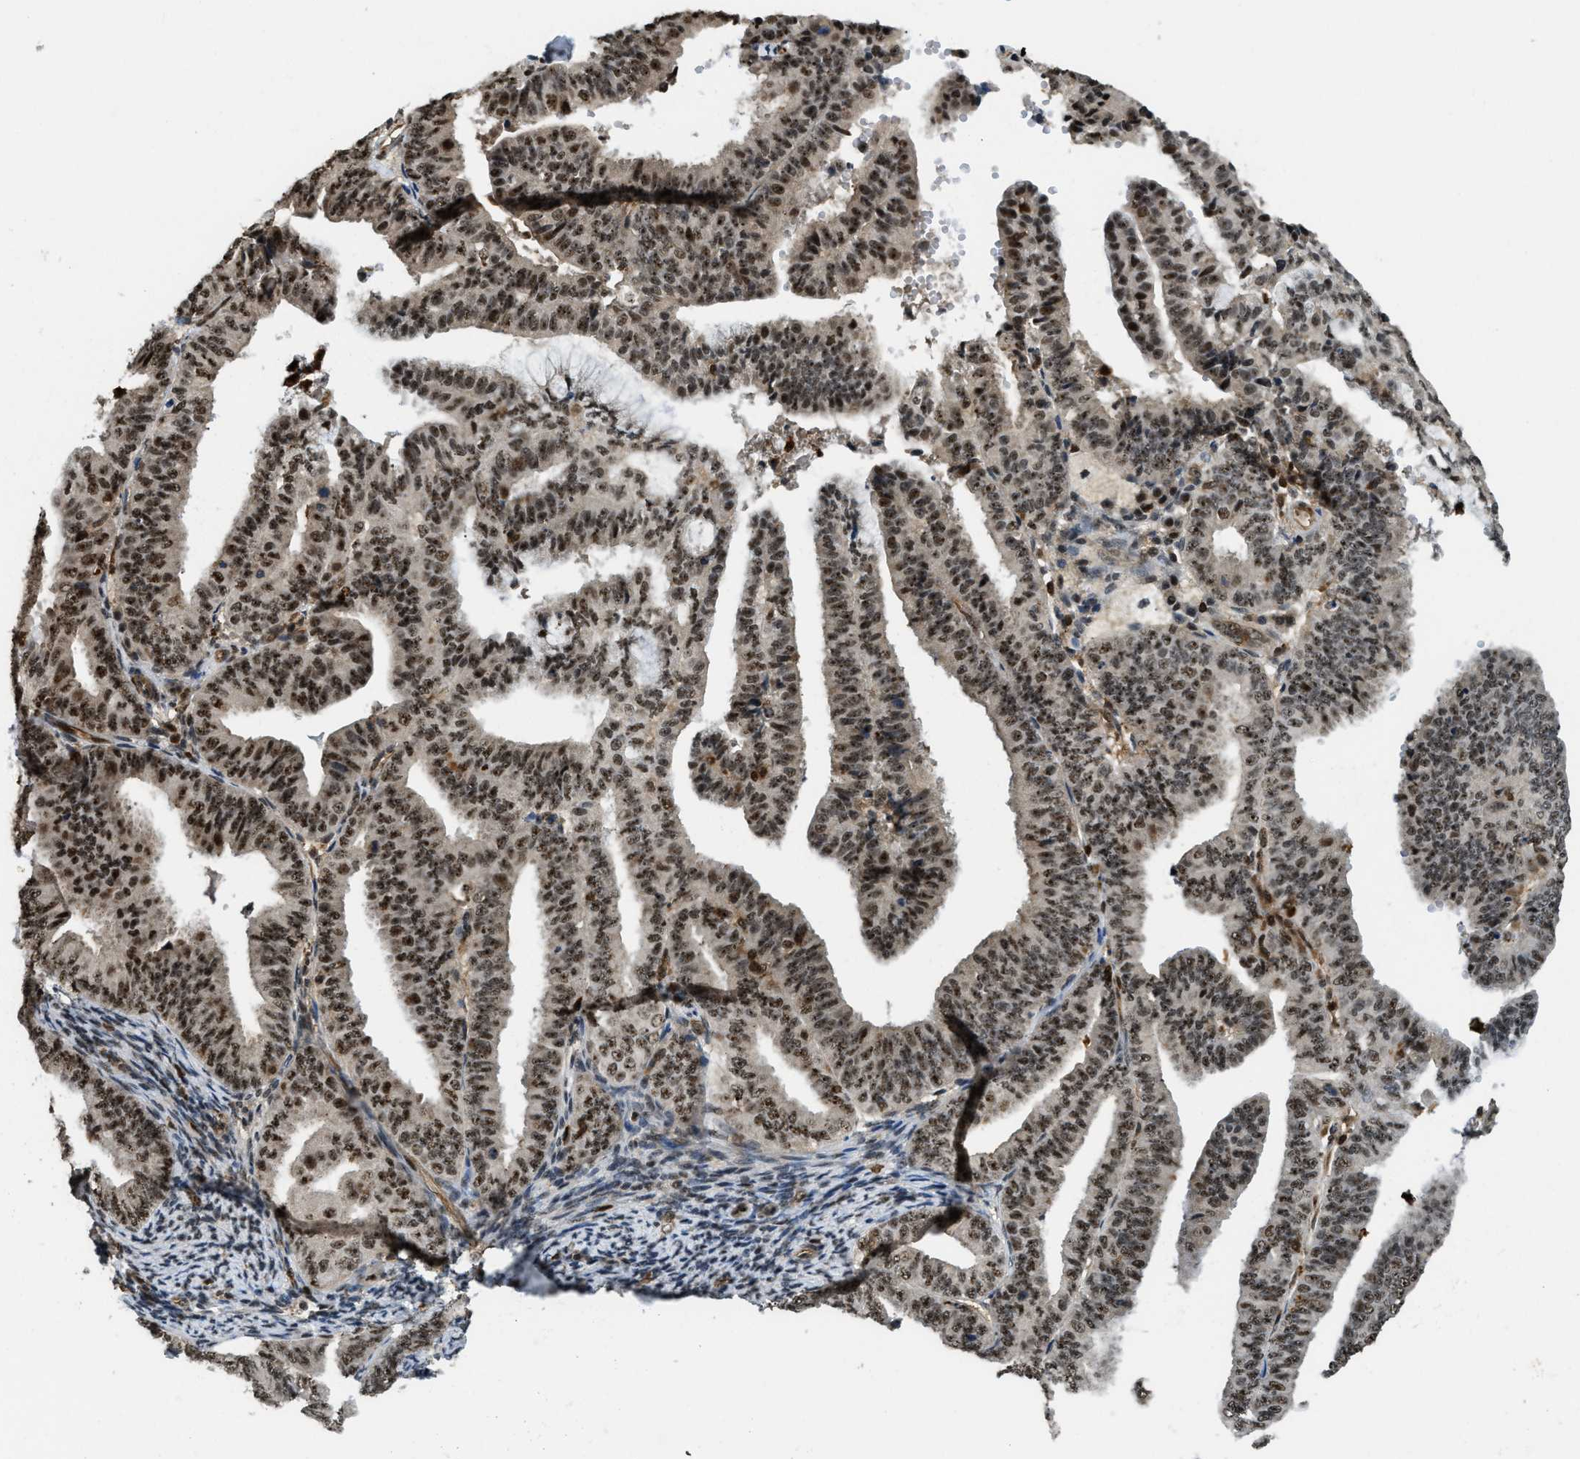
{"staining": {"intensity": "moderate", "quantity": ">75%", "location": "nuclear"}, "tissue": "endometrial cancer", "cell_type": "Tumor cells", "image_type": "cancer", "snomed": [{"axis": "morphology", "description": "Adenocarcinoma, NOS"}, {"axis": "topography", "description": "Endometrium"}], "caption": "Protein analysis of endometrial cancer (adenocarcinoma) tissue demonstrates moderate nuclear expression in about >75% of tumor cells.", "gene": "E2F1", "patient": {"sex": "female", "age": 63}}